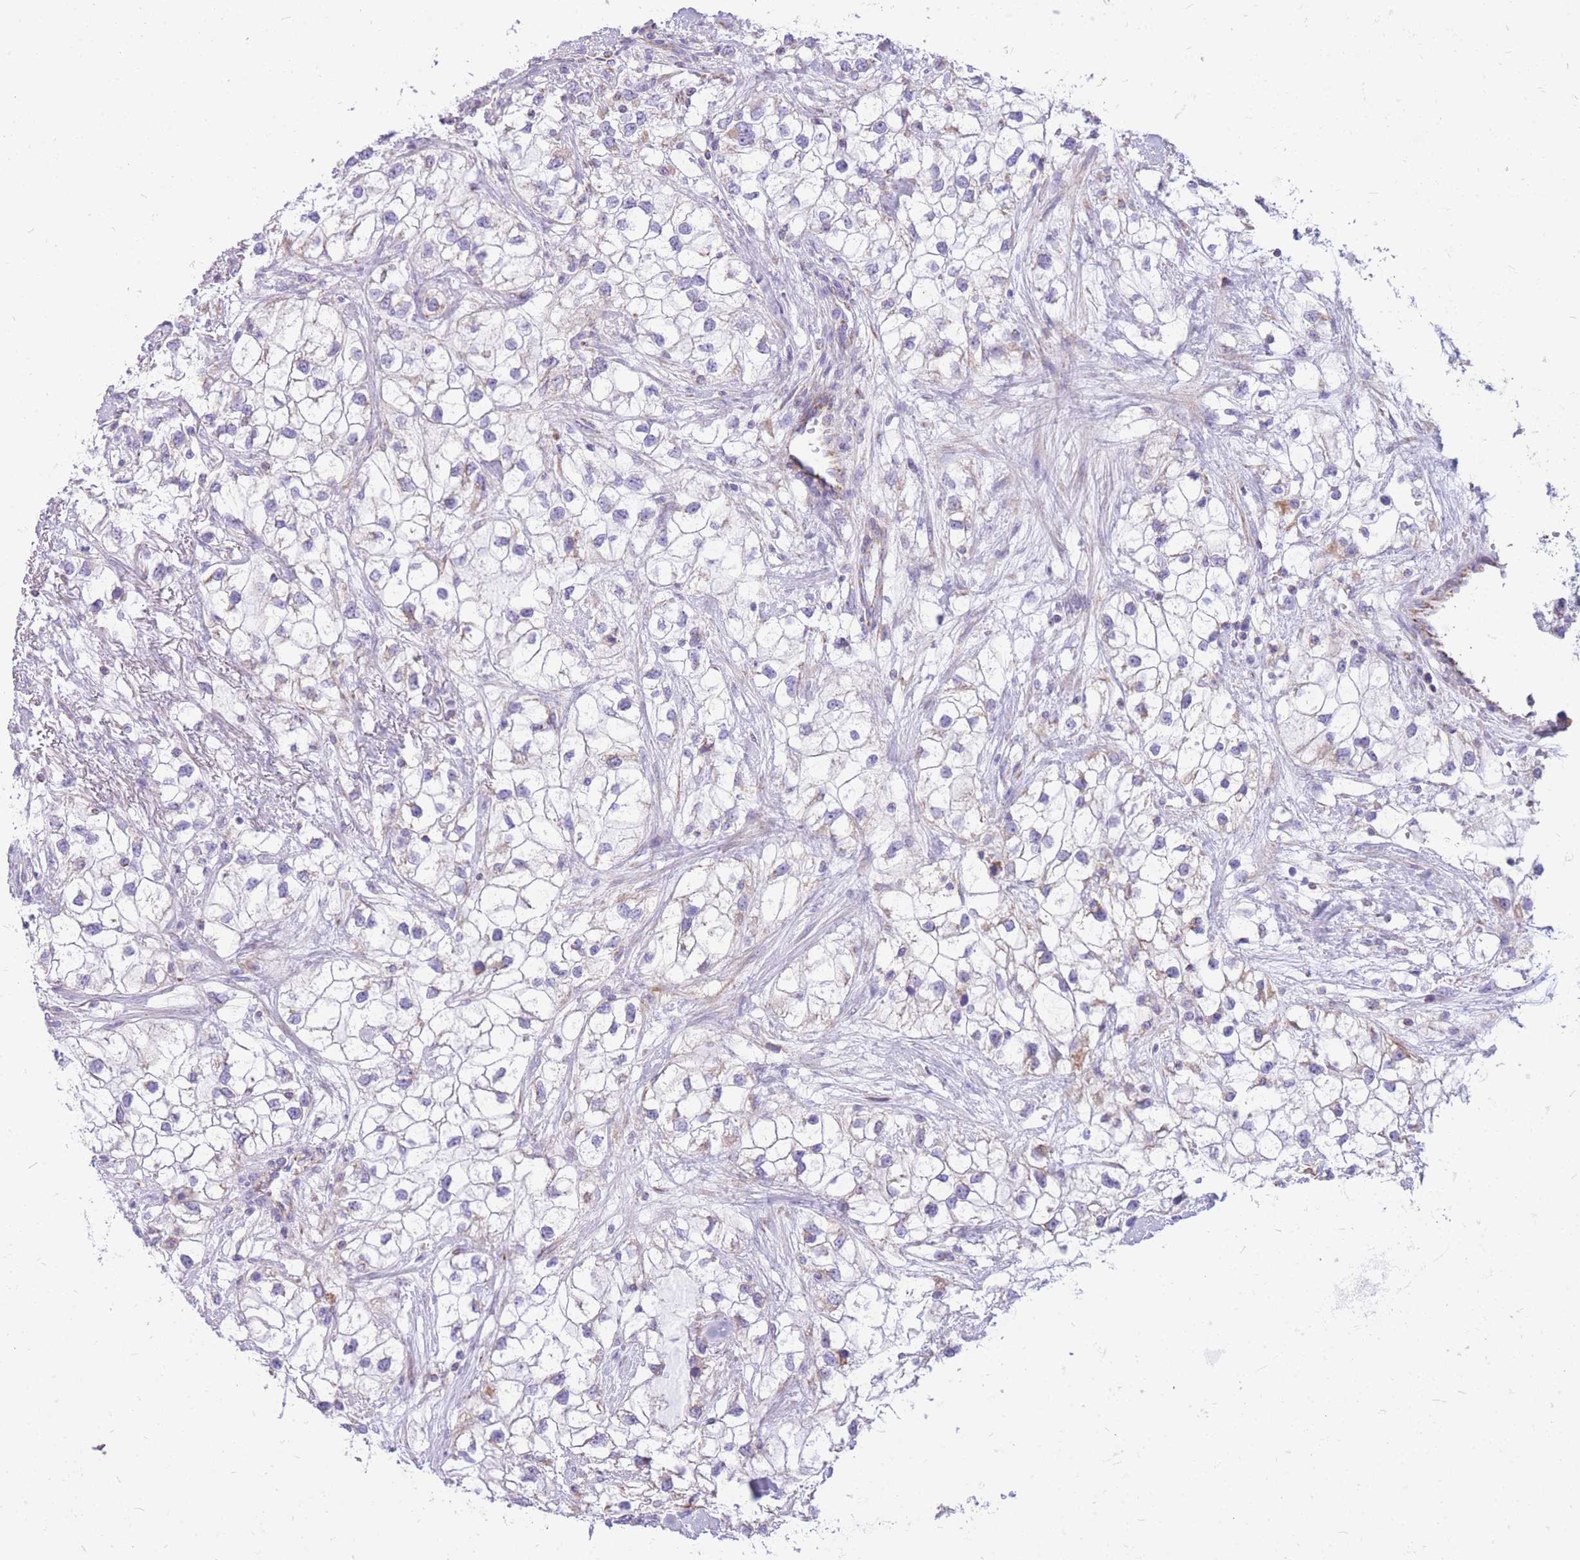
{"staining": {"intensity": "weak", "quantity": "<25%", "location": "cytoplasmic/membranous"}, "tissue": "renal cancer", "cell_type": "Tumor cells", "image_type": "cancer", "snomed": [{"axis": "morphology", "description": "Adenocarcinoma, NOS"}, {"axis": "topography", "description": "Kidney"}], "caption": "This is an IHC image of human renal adenocarcinoma. There is no positivity in tumor cells.", "gene": "PCSK1", "patient": {"sex": "male", "age": 59}}